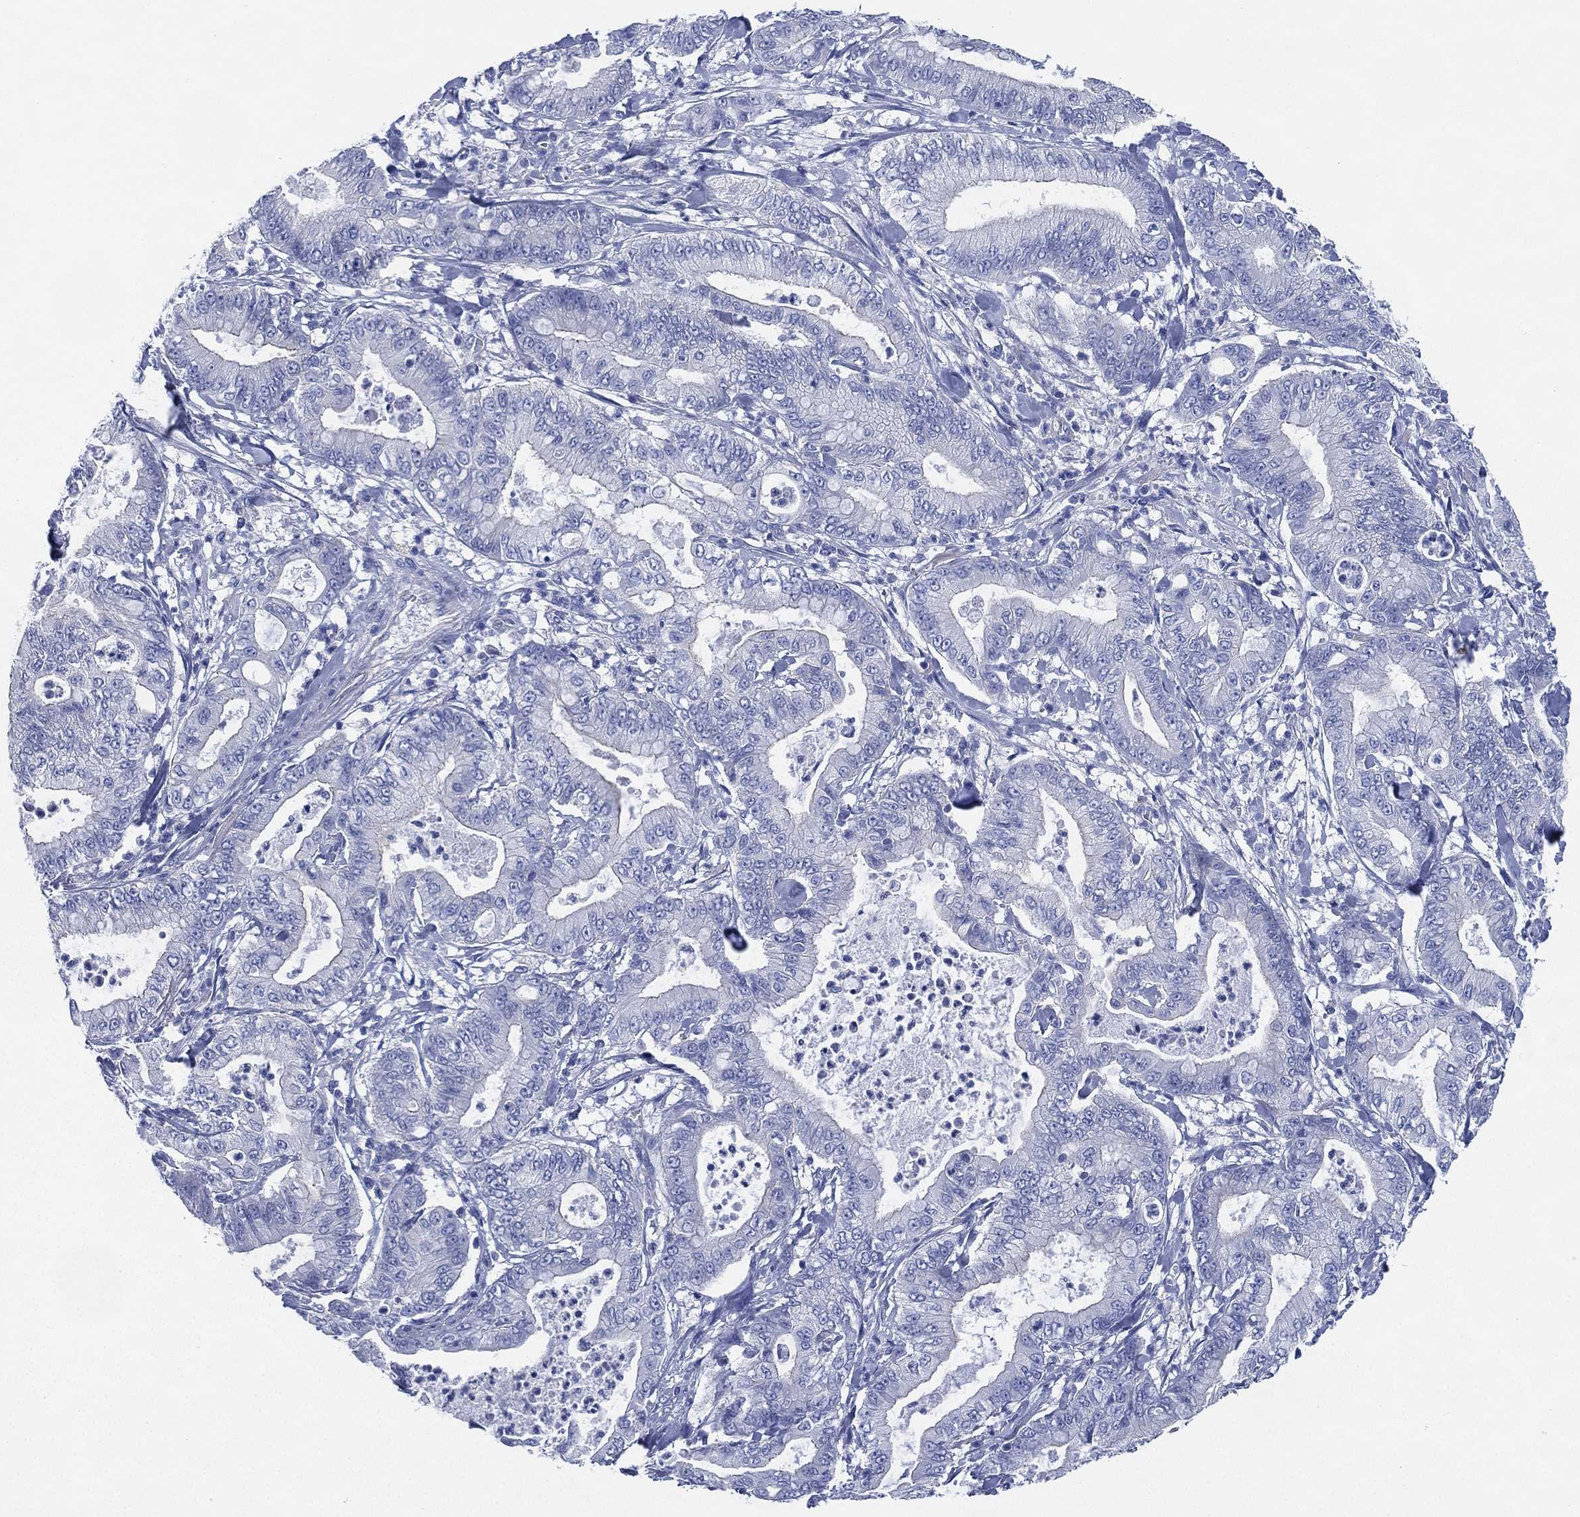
{"staining": {"intensity": "negative", "quantity": "none", "location": "none"}, "tissue": "pancreatic cancer", "cell_type": "Tumor cells", "image_type": "cancer", "snomed": [{"axis": "morphology", "description": "Adenocarcinoma, NOS"}, {"axis": "topography", "description": "Pancreas"}], "caption": "The IHC micrograph has no significant staining in tumor cells of pancreatic adenocarcinoma tissue.", "gene": "CCDC70", "patient": {"sex": "male", "age": 71}}